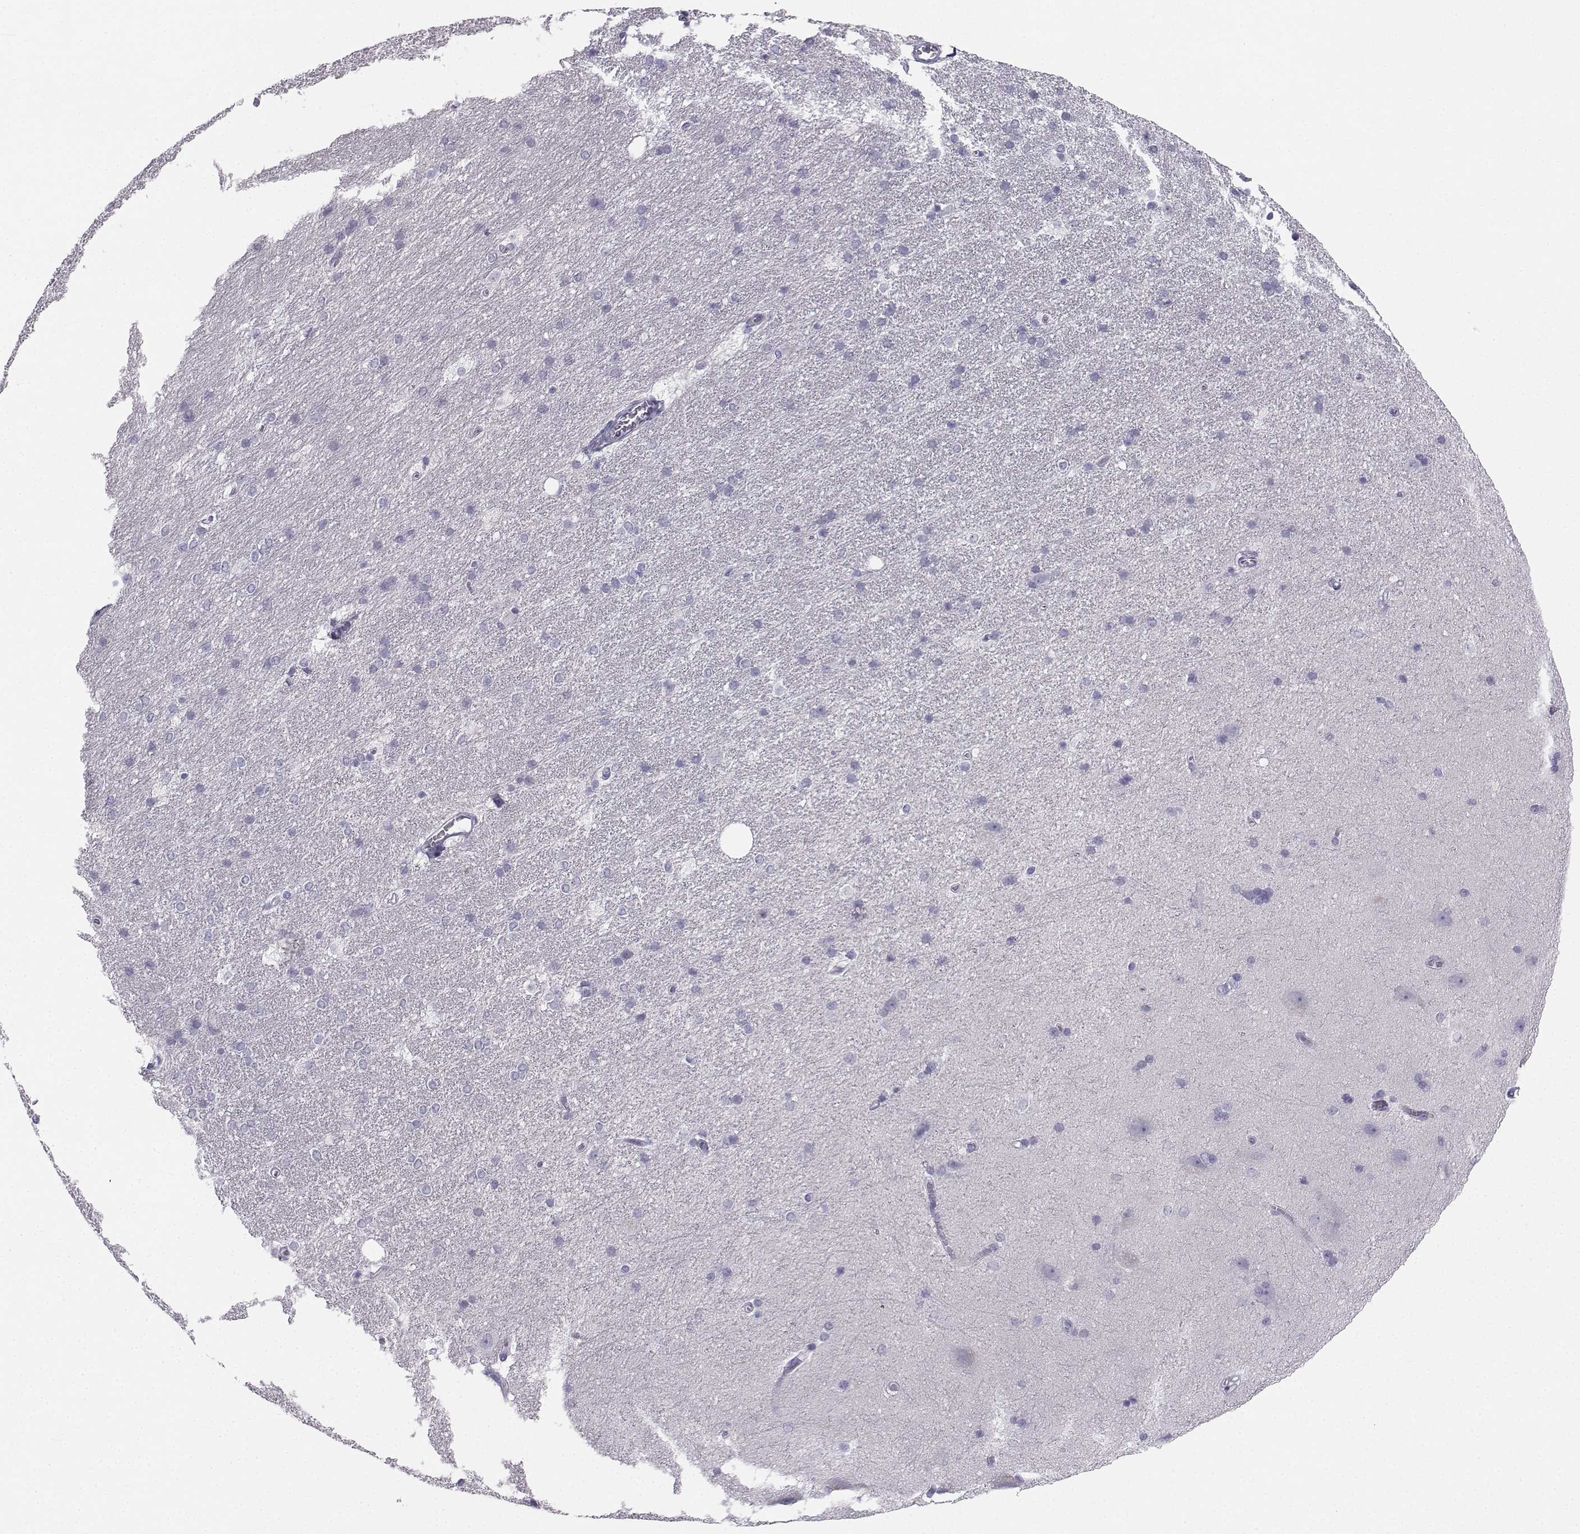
{"staining": {"intensity": "negative", "quantity": "none", "location": "none"}, "tissue": "hippocampus", "cell_type": "Glial cells", "image_type": "normal", "snomed": [{"axis": "morphology", "description": "Normal tissue, NOS"}, {"axis": "topography", "description": "Cerebral cortex"}, {"axis": "topography", "description": "Hippocampus"}], "caption": "Protein analysis of benign hippocampus displays no significant positivity in glial cells. The staining was performed using DAB to visualize the protein expression in brown, while the nuclei were stained in blue with hematoxylin (Magnification: 20x).", "gene": "SYCE1", "patient": {"sex": "female", "age": 19}}